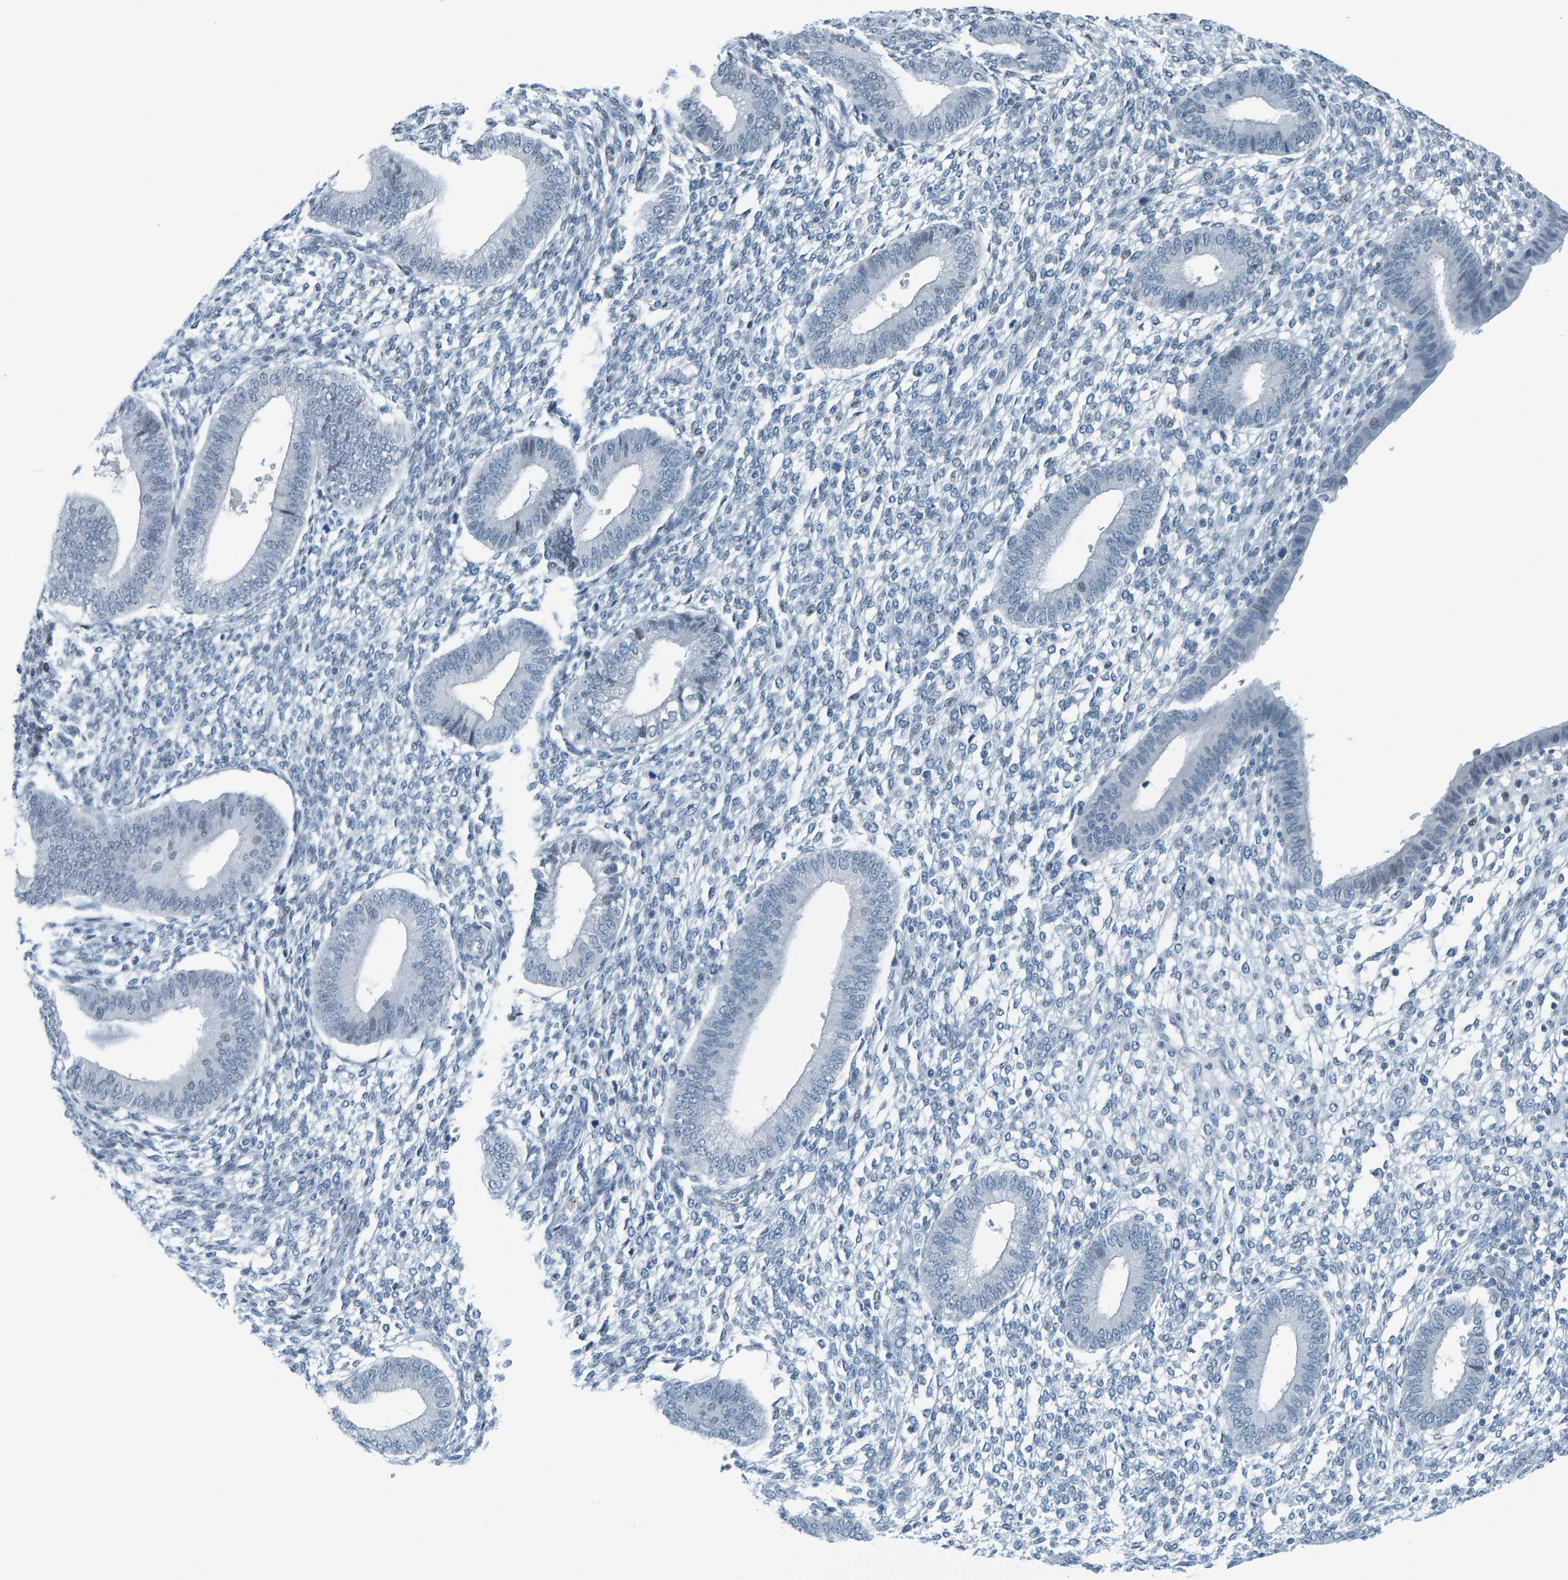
{"staining": {"intensity": "negative", "quantity": "none", "location": "none"}, "tissue": "endometrium", "cell_type": "Cells in endometrial stroma", "image_type": "normal", "snomed": [{"axis": "morphology", "description": "Normal tissue, NOS"}, {"axis": "topography", "description": "Endometrium"}], "caption": "Immunohistochemical staining of unremarkable human endometrium exhibits no significant staining in cells in endometrial stroma.", "gene": "CNP", "patient": {"sex": "female", "age": 46}}